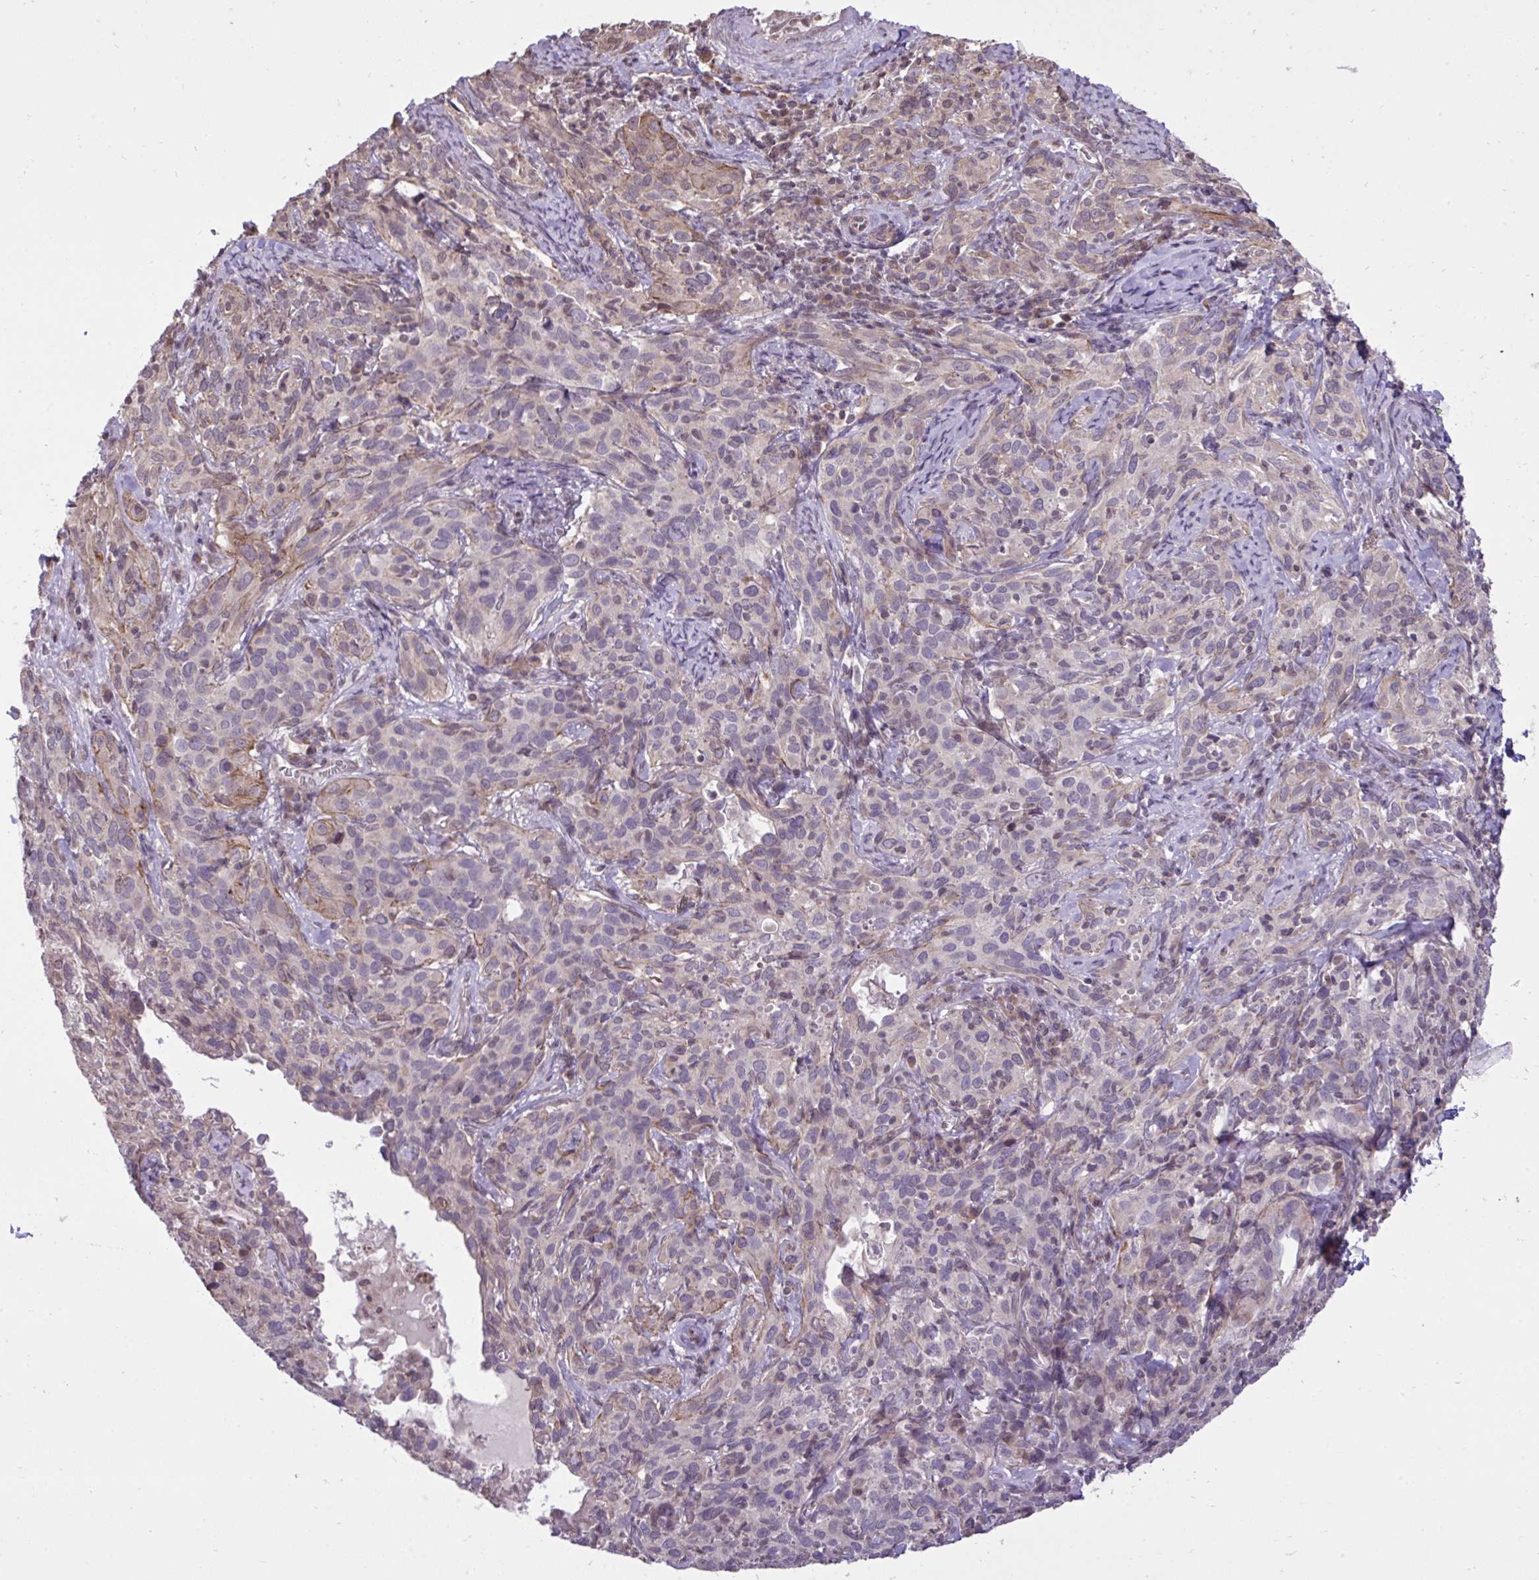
{"staining": {"intensity": "negative", "quantity": "none", "location": "none"}, "tissue": "cervical cancer", "cell_type": "Tumor cells", "image_type": "cancer", "snomed": [{"axis": "morphology", "description": "Squamous cell carcinoma, NOS"}, {"axis": "topography", "description": "Cervix"}], "caption": "This is an IHC photomicrograph of human squamous cell carcinoma (cervical). There is no positivity in tumor cells.", "gene": "CYP20A1", "patient": {"sex": "female", "age": 51}}